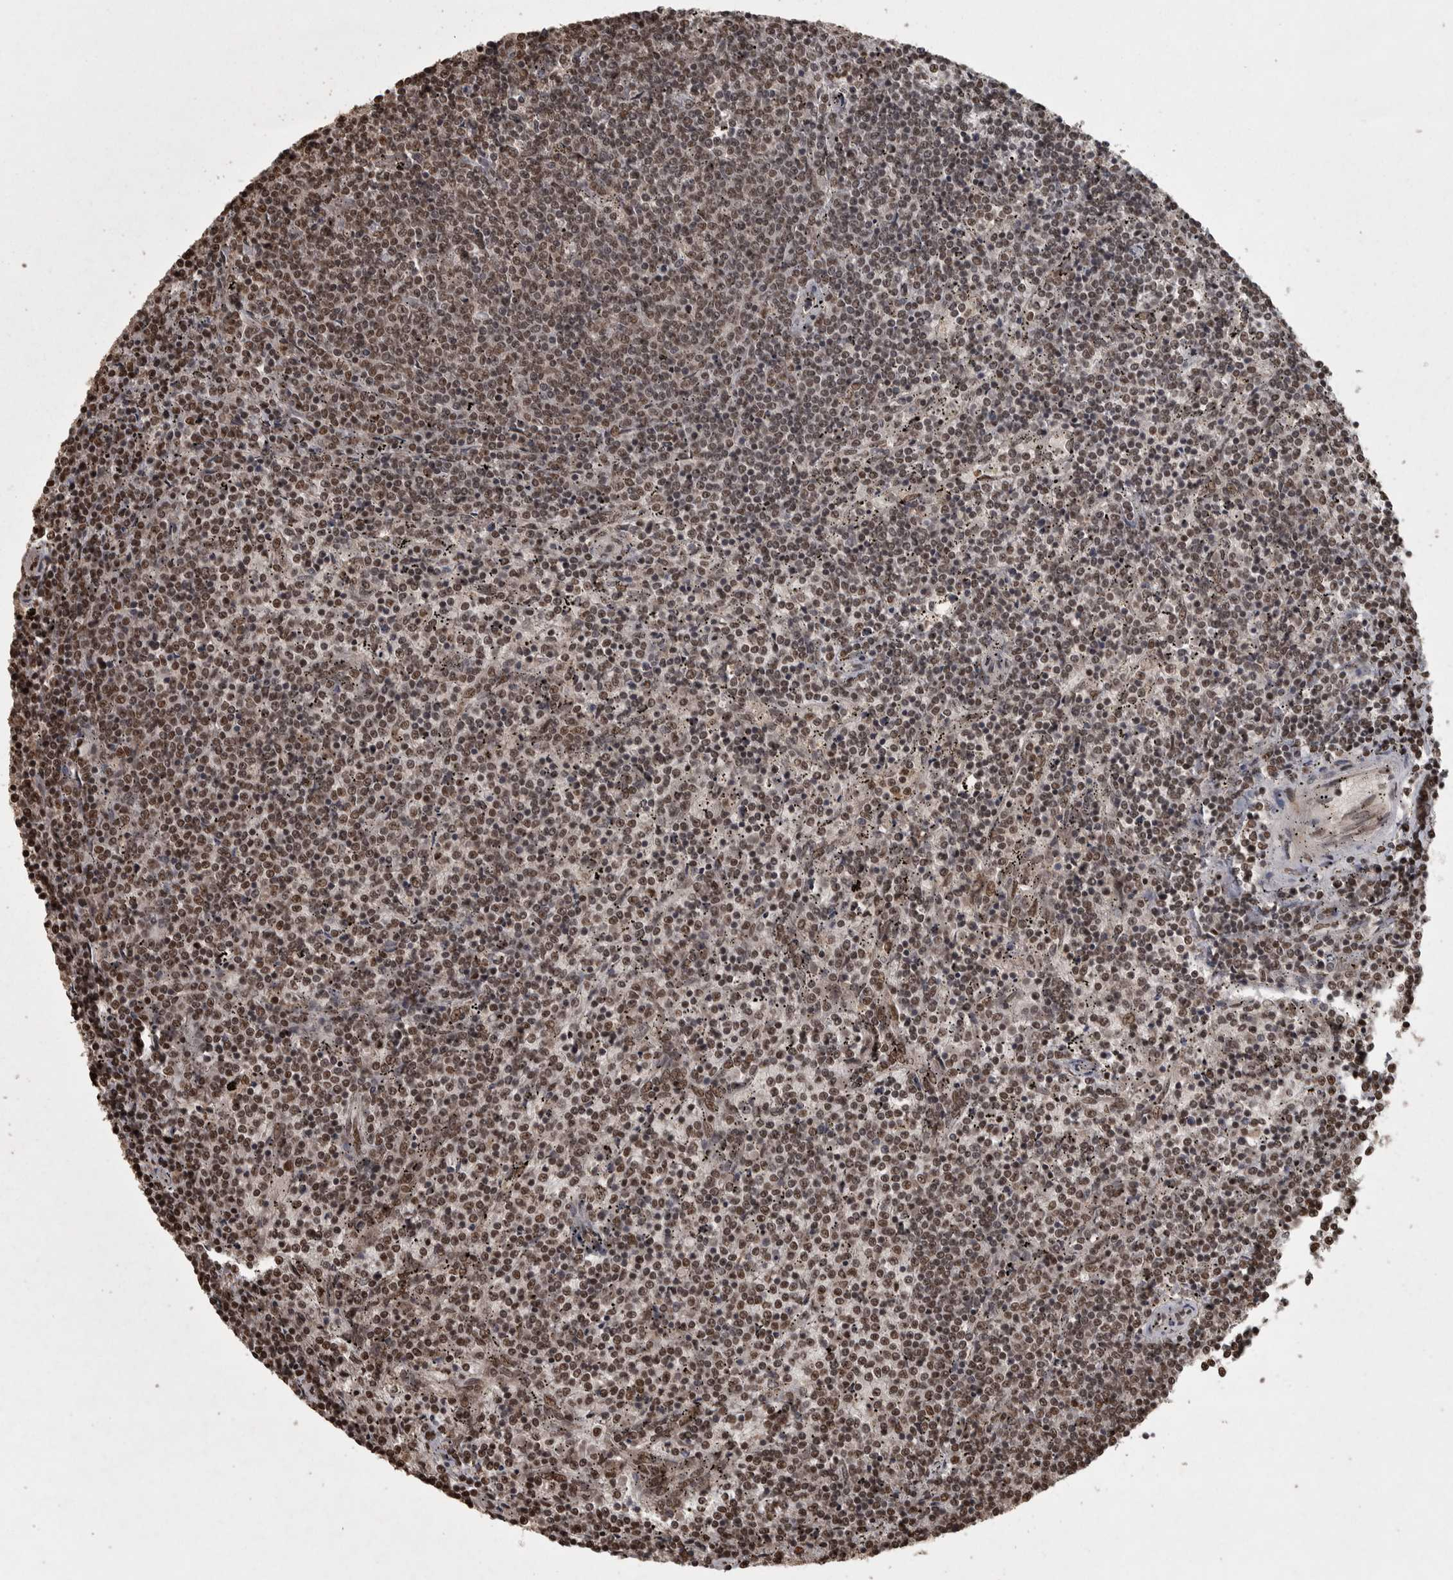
{"staining": {"intensity": "weak", "quantity": ">75%", "location": "nuclear"}, "tissue": "lymphoma", "cell_type": "Tumor cells", "image_type": "cancer", "snomed": [{"axis": "morphology", "description": "Malignant lymphoma, non-Hodgkin's type, Low grade"}, {"axis": "topography", "description": "Spleen"}], "caption": "A low amount of weak nuclear staining is identified in about >75% of tumor cells in lymphoma tissue. Using DAB (3,3'-diaminobenzidine) (brown) and hematoxylin (blue) stains, captured at high magnification using brightfield microscopy.", "gene": "ZFHX4", "patient": {"sex": "female", "age": 50}}